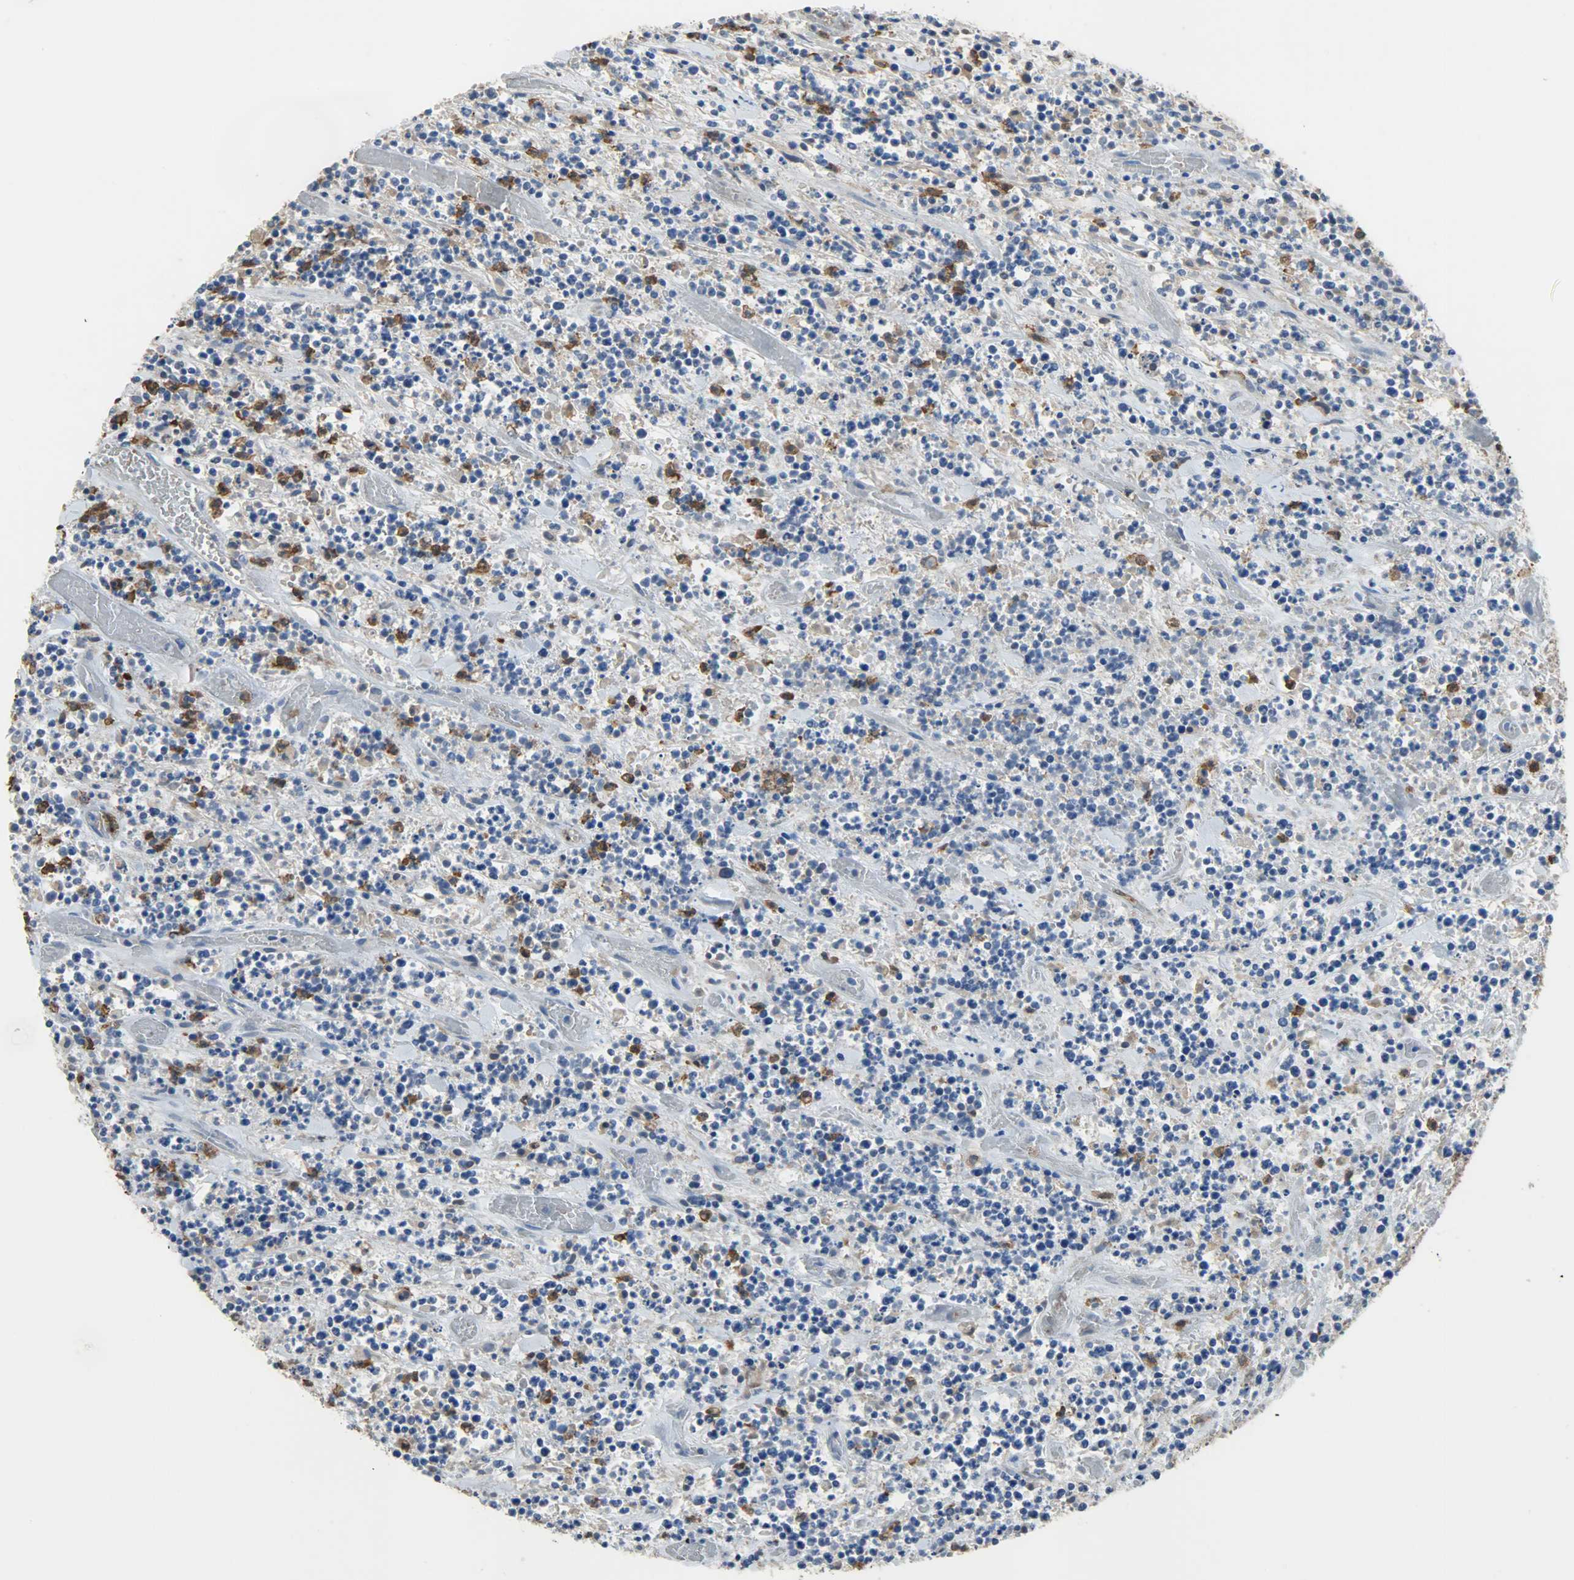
{"staining": {"intensity": "negative", "quantity": "none", "location": "none"}, "tissue": "lymphoma", "cell_type": "Tumor cells", "image_type": "cancer", "snomed": [{"axis": "morphology", "description": "Malignant lymphoma, non-Hodgkin's type, High grade"}, {"axis": "topography", "description": "Soft tissue"}], "caption": "Protein analysis of malignant lymphoma, non-Hodgkin's type (high-grade) displays no significant expression in tumor cells.", "gene": "SKAP2", "patient": {"sex": "male", "age": 18}}